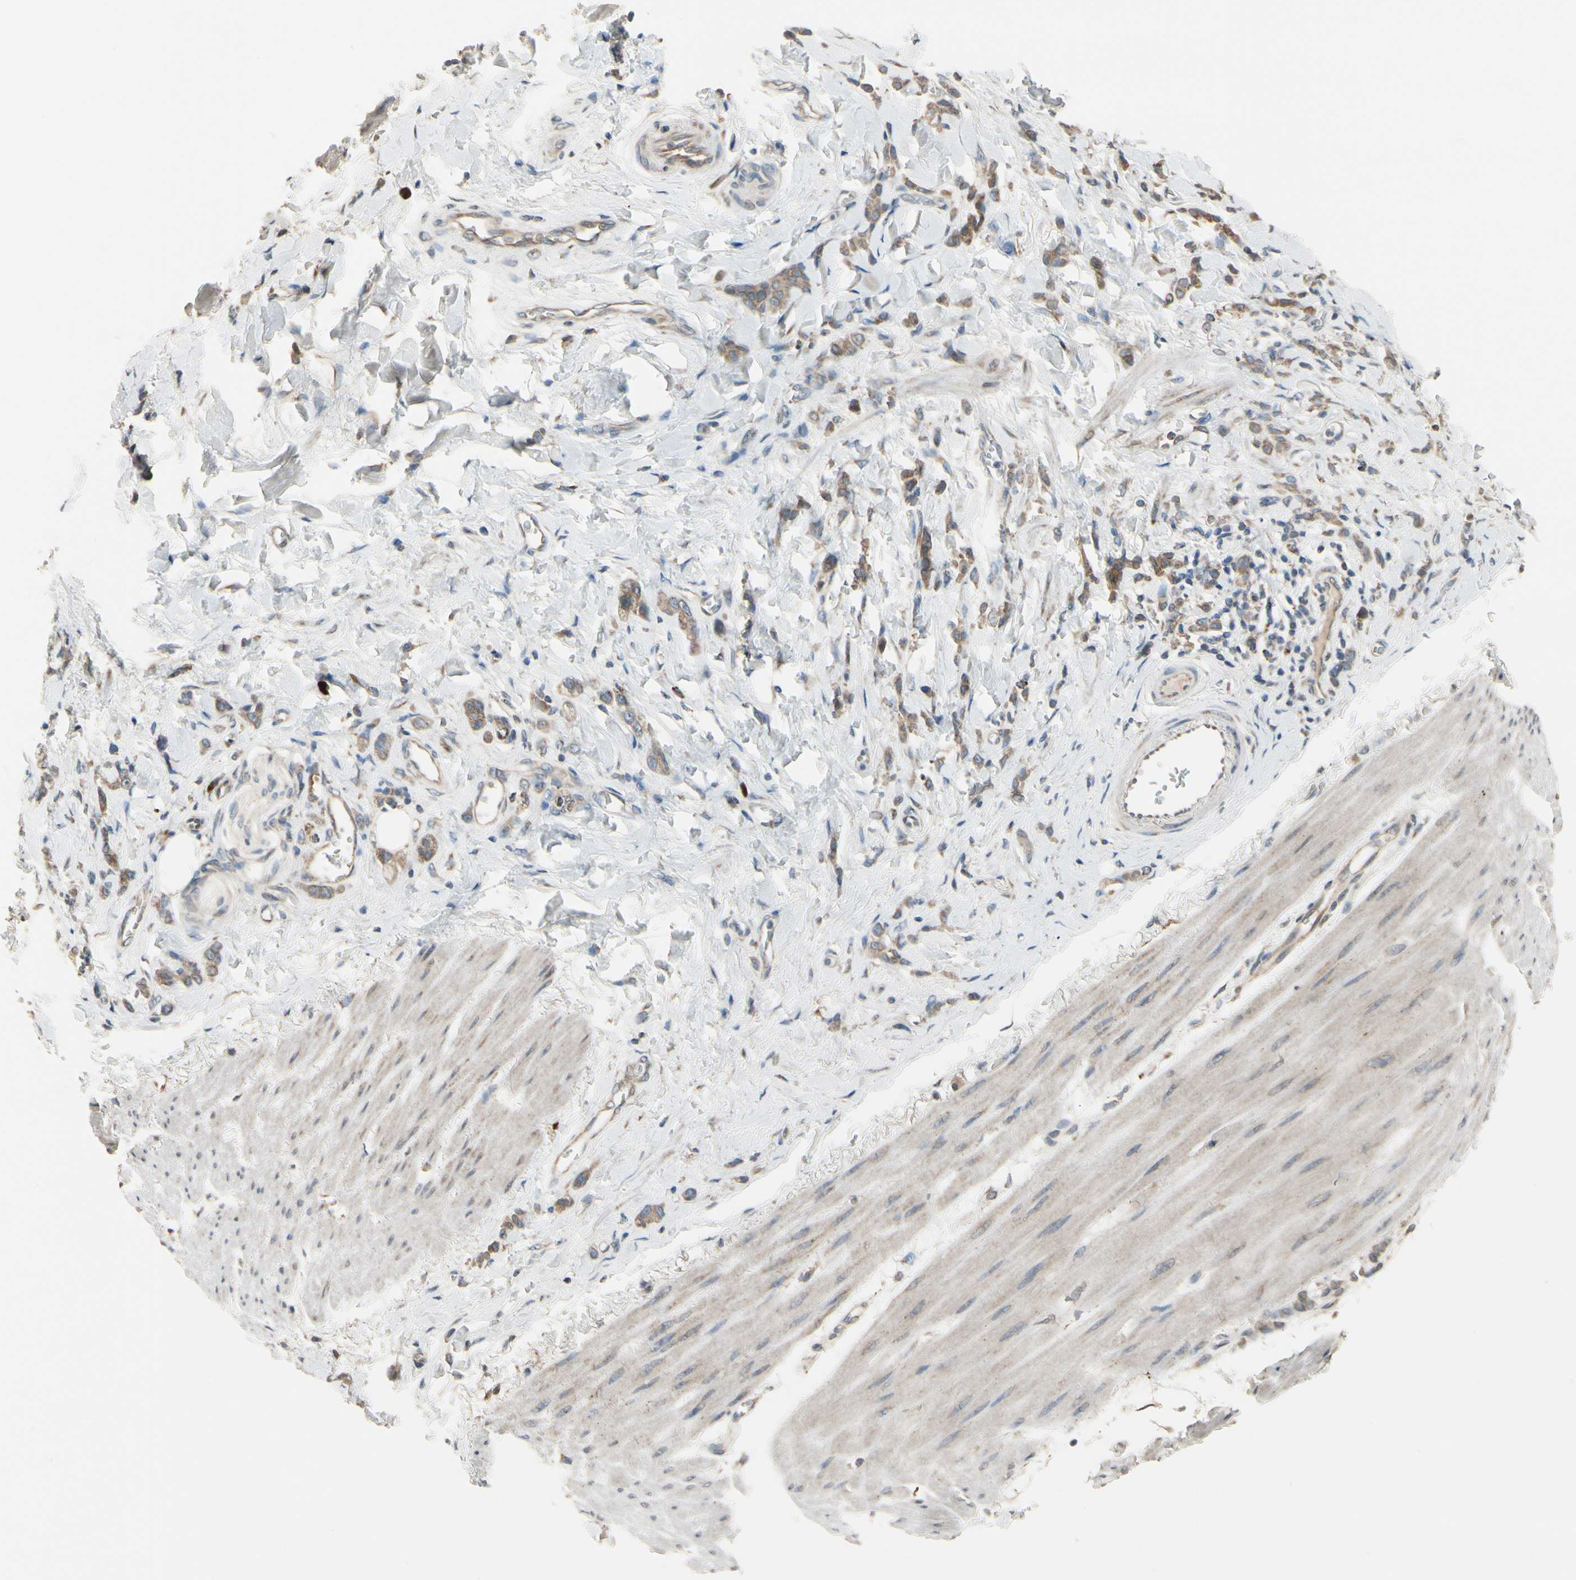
{"staining": {"intensity": "weak", "quantity": ">75%", "location": "cytoplasmic/membranous"}, "tissue": "stomach cancer", "cell_type": "Tumor cells", "image_type": "cancer", "snomed": [{"axis": "morphology", "description": "Adenocarcinoma, NOS"}, {"axis": "topography", "description": "Stomach"}], "caption": "High-magnification brightfield microscopy of stomach cancer (adenocarcinoma) stained with DAB (3,3'-diaminobenzidine) (brown) and counterstained with hematoxylin (blue). tumor cells exhibit weak cytoplasmic/membranous positivity is present in about>75% of cells.", "gene": "RPN2", "patient": {"sex": "male", "age": 82}}